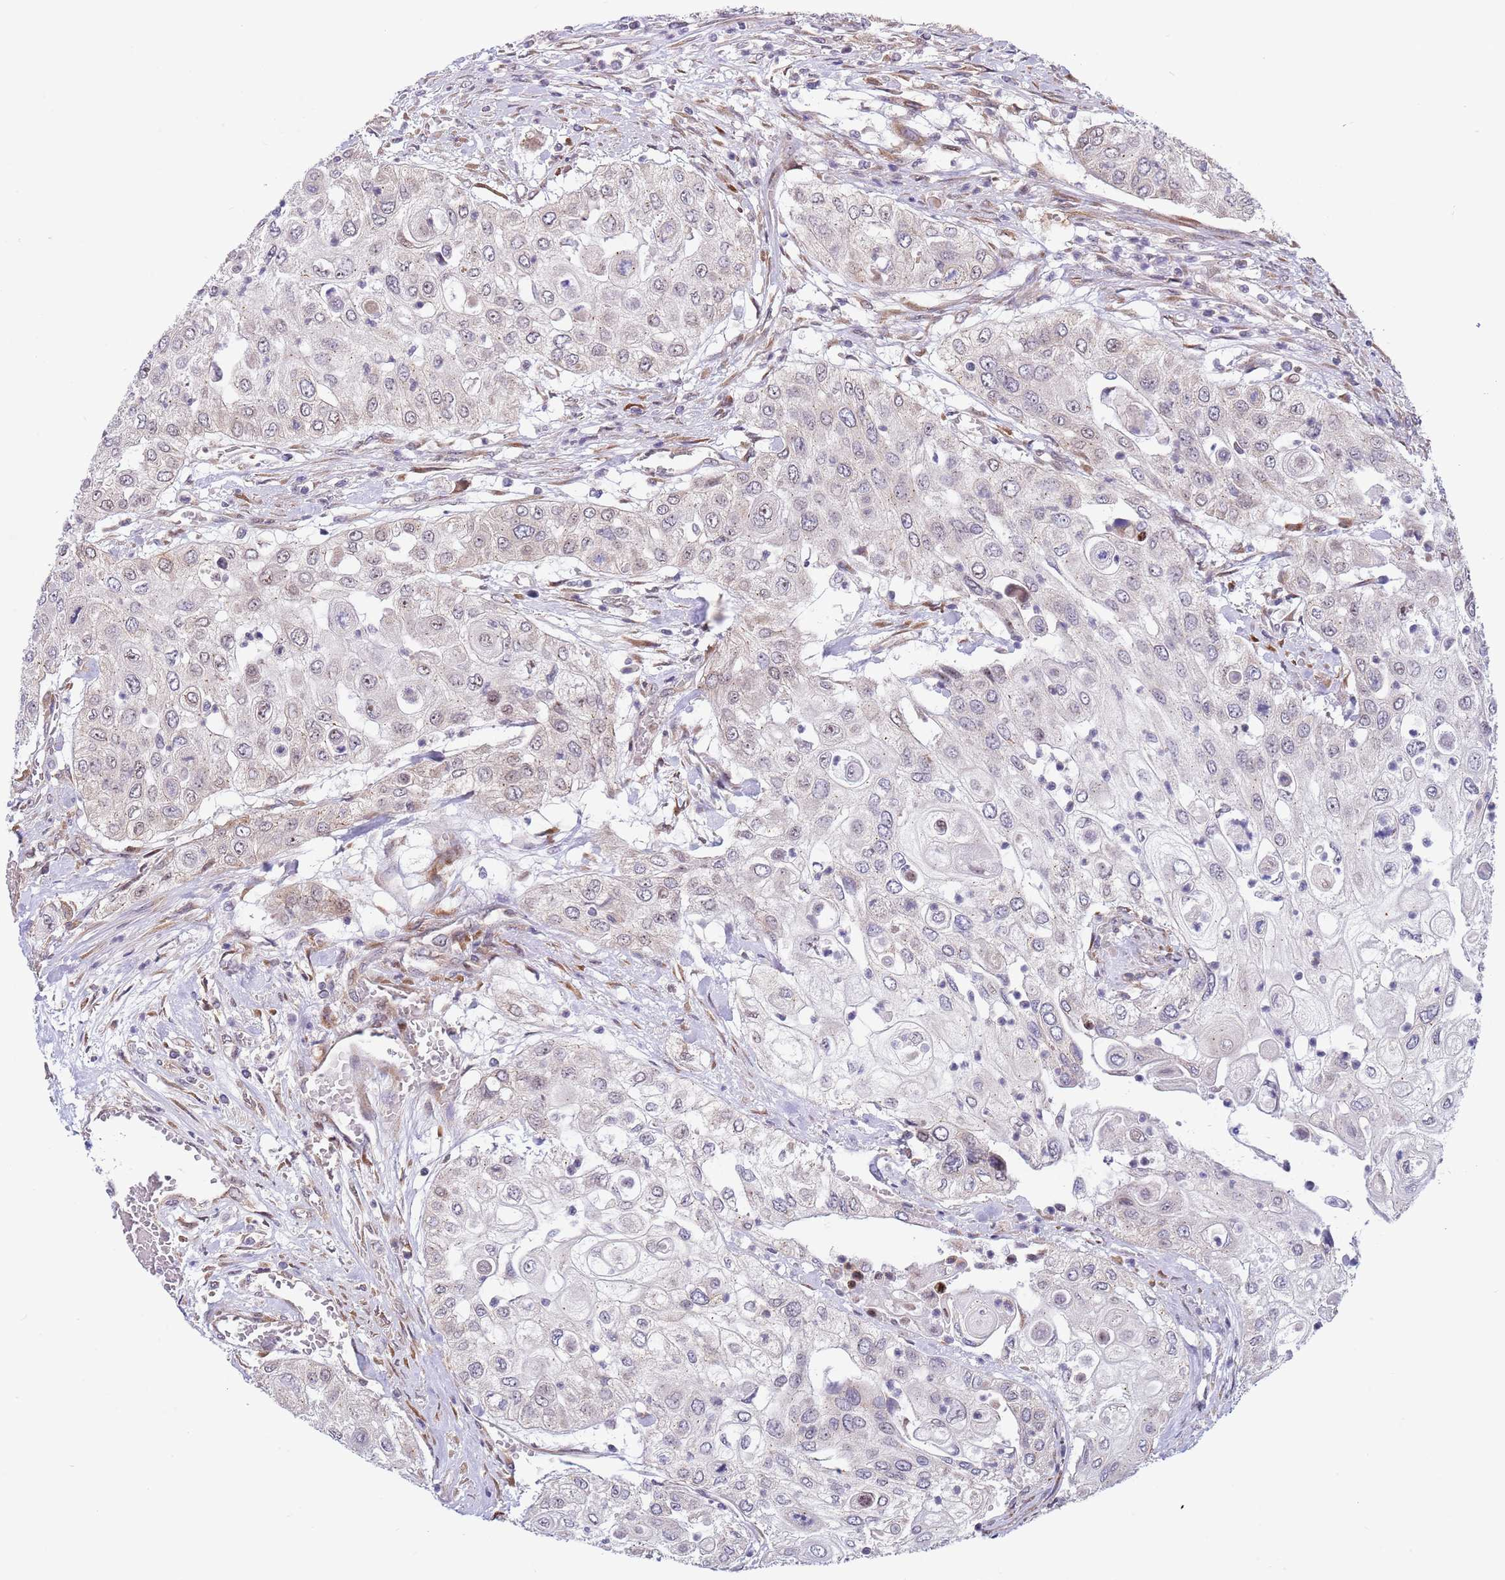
{"staining": {"intensity": "negative", "quantity": "none", "location": "none"}, "tissue": "urothelial cancer", "cell_type": "Tumor cells", "image_type": "cancer", "snomed": [{"axis": "morphology", "description": "Urothelial carcinoma, High grade"}, {"axis": "topography", "description": "Urinary bladder"}], "caption": "Immunohistochemistry (IHC) of human urothelial cancer reveals no positivity in tumor cells. (Stains: DAB immunohistochemistry (IHC) with hematoxylin counter stain, Microscopy: brightfield microscopy at high magnification).", "gene": "TBX10", "patient": {"sex": "female", "age": 79}}